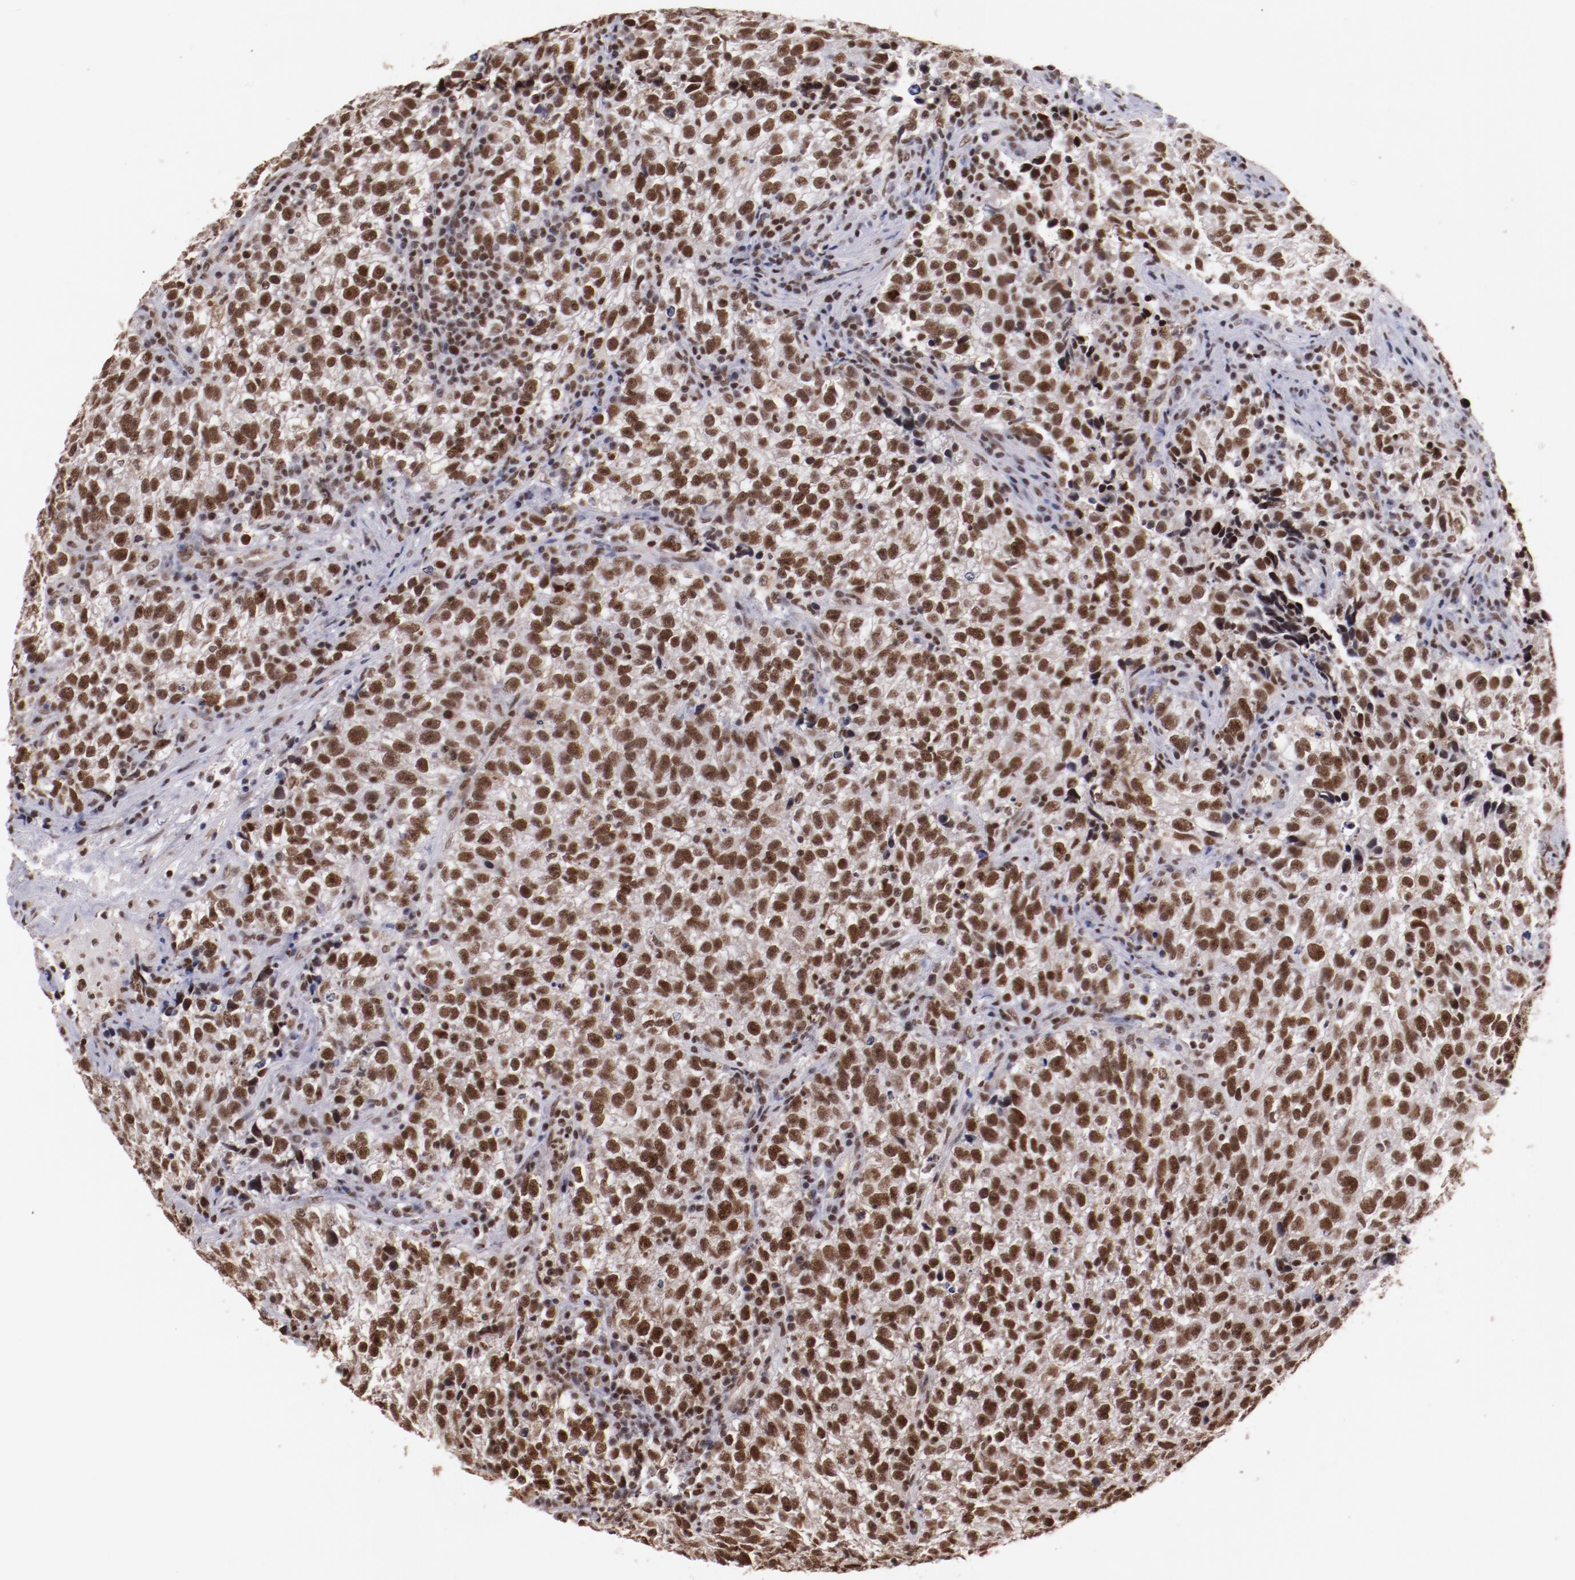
{"staining": {"intensity": "moderate", "quantity": ">75%", "location": "nuclear"}, "tissue": "testis cancer", "cell_type": "Tumor cells", "image_type": "cancer", "snomed": [{"axis": "morphology", "description": "Seminoma, NOS"}, {"axis": "topography", "description": "Testis"}], "caption": "Human testis seminoma stained for a protein (brown) demonstrates moderate nuclear positive staining in about >75% of tumor cells.", "gene": "STAG2", "patient": {"sex": "male", "age": 38}}